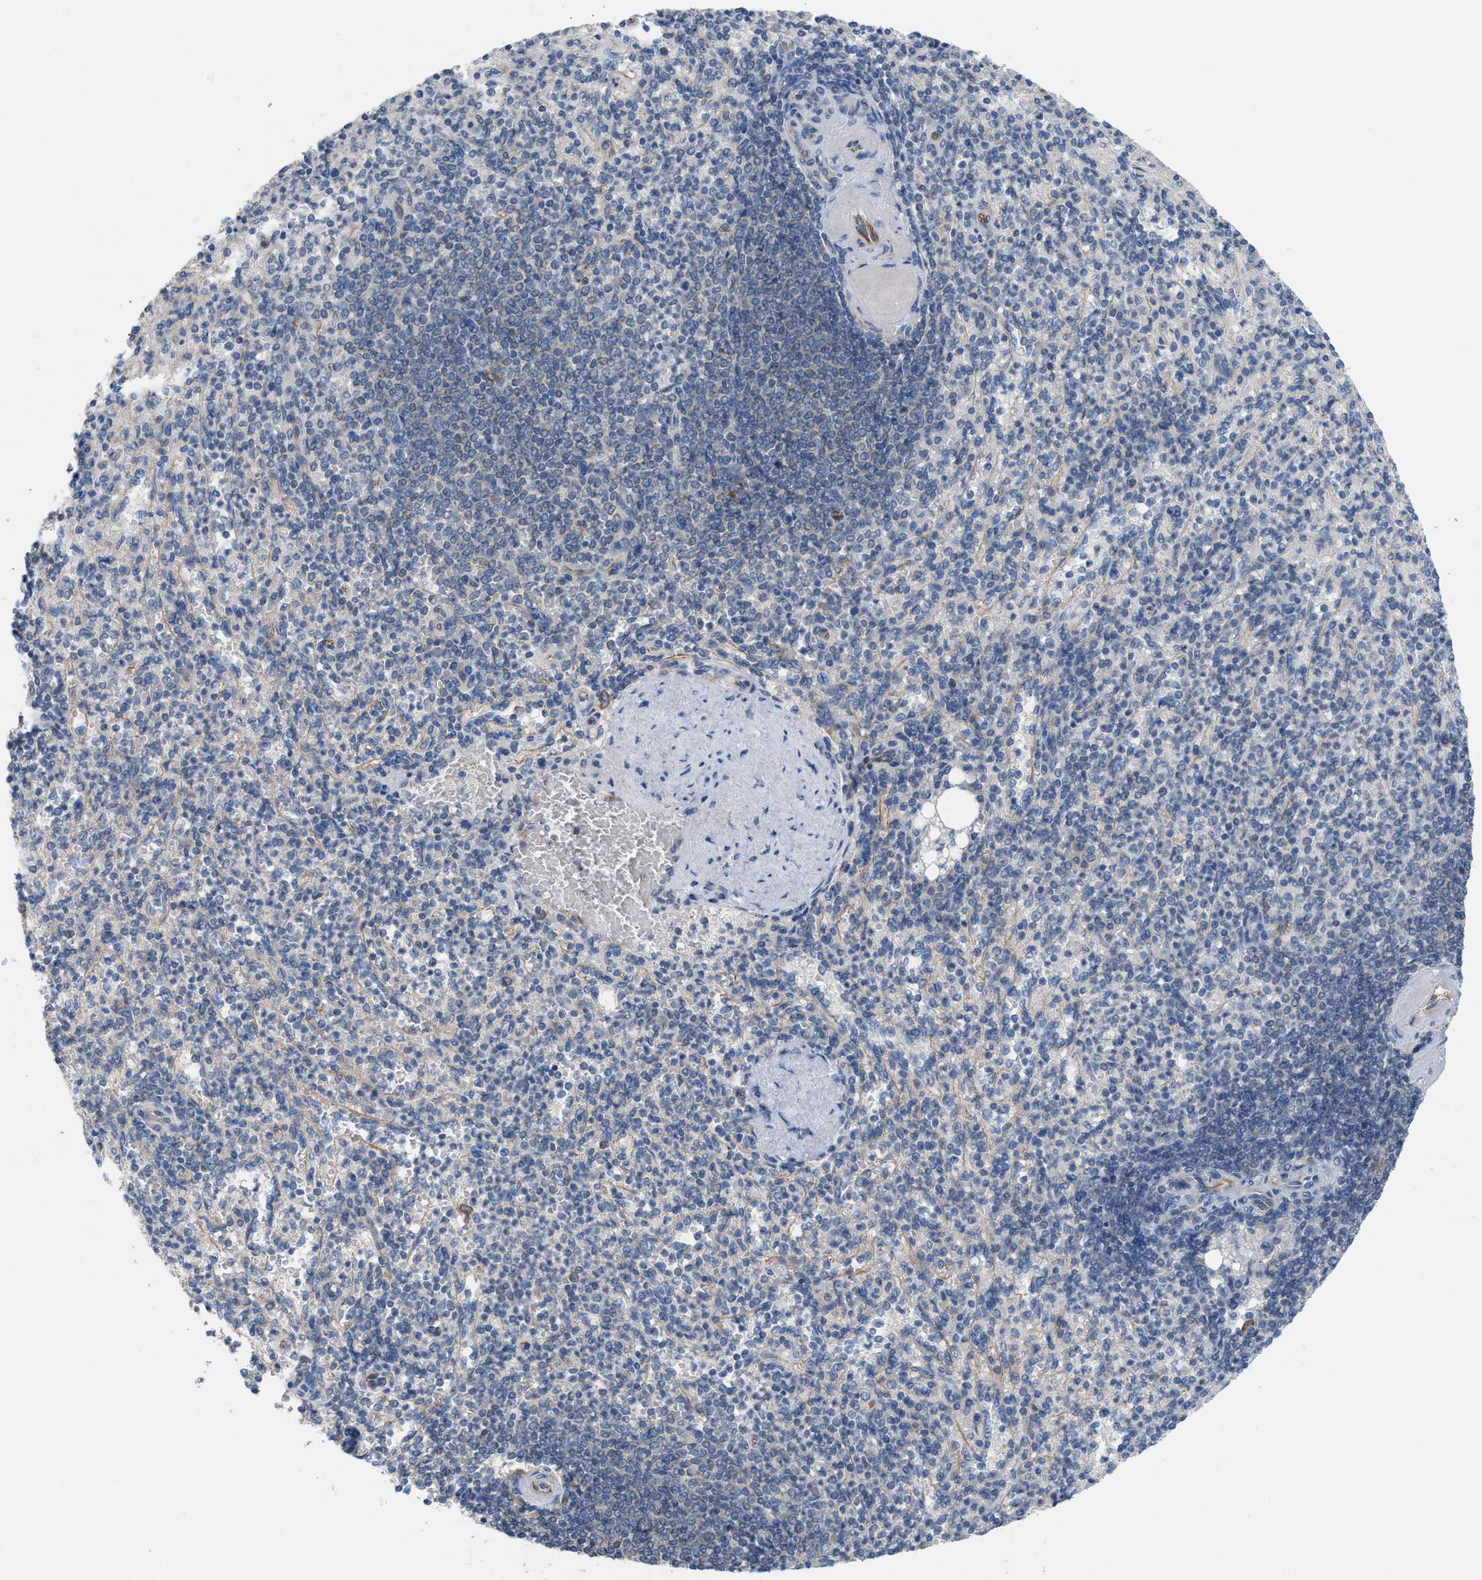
{"staining": {"intensity": "moderate", "quantity": "<25%", "location": "cytoplasmic/membranous"}, "tissue": "spleen", "cell_type": "Cells in red pulp", "image_type": "normal", "snomed": [{"axis": "morphology", "description": "Normal tissue, NOS"}, {"axis": "topography", "description": "Spleen"}], "caption": "About <25% of cells in red pulp in unremarkable spleen display moderate cytoplasmic/membranous protein expression as visualized by brown immunohistochemical staining.", "gene": "UBAP2", "patient": {"sex": "female", "age": 74}}